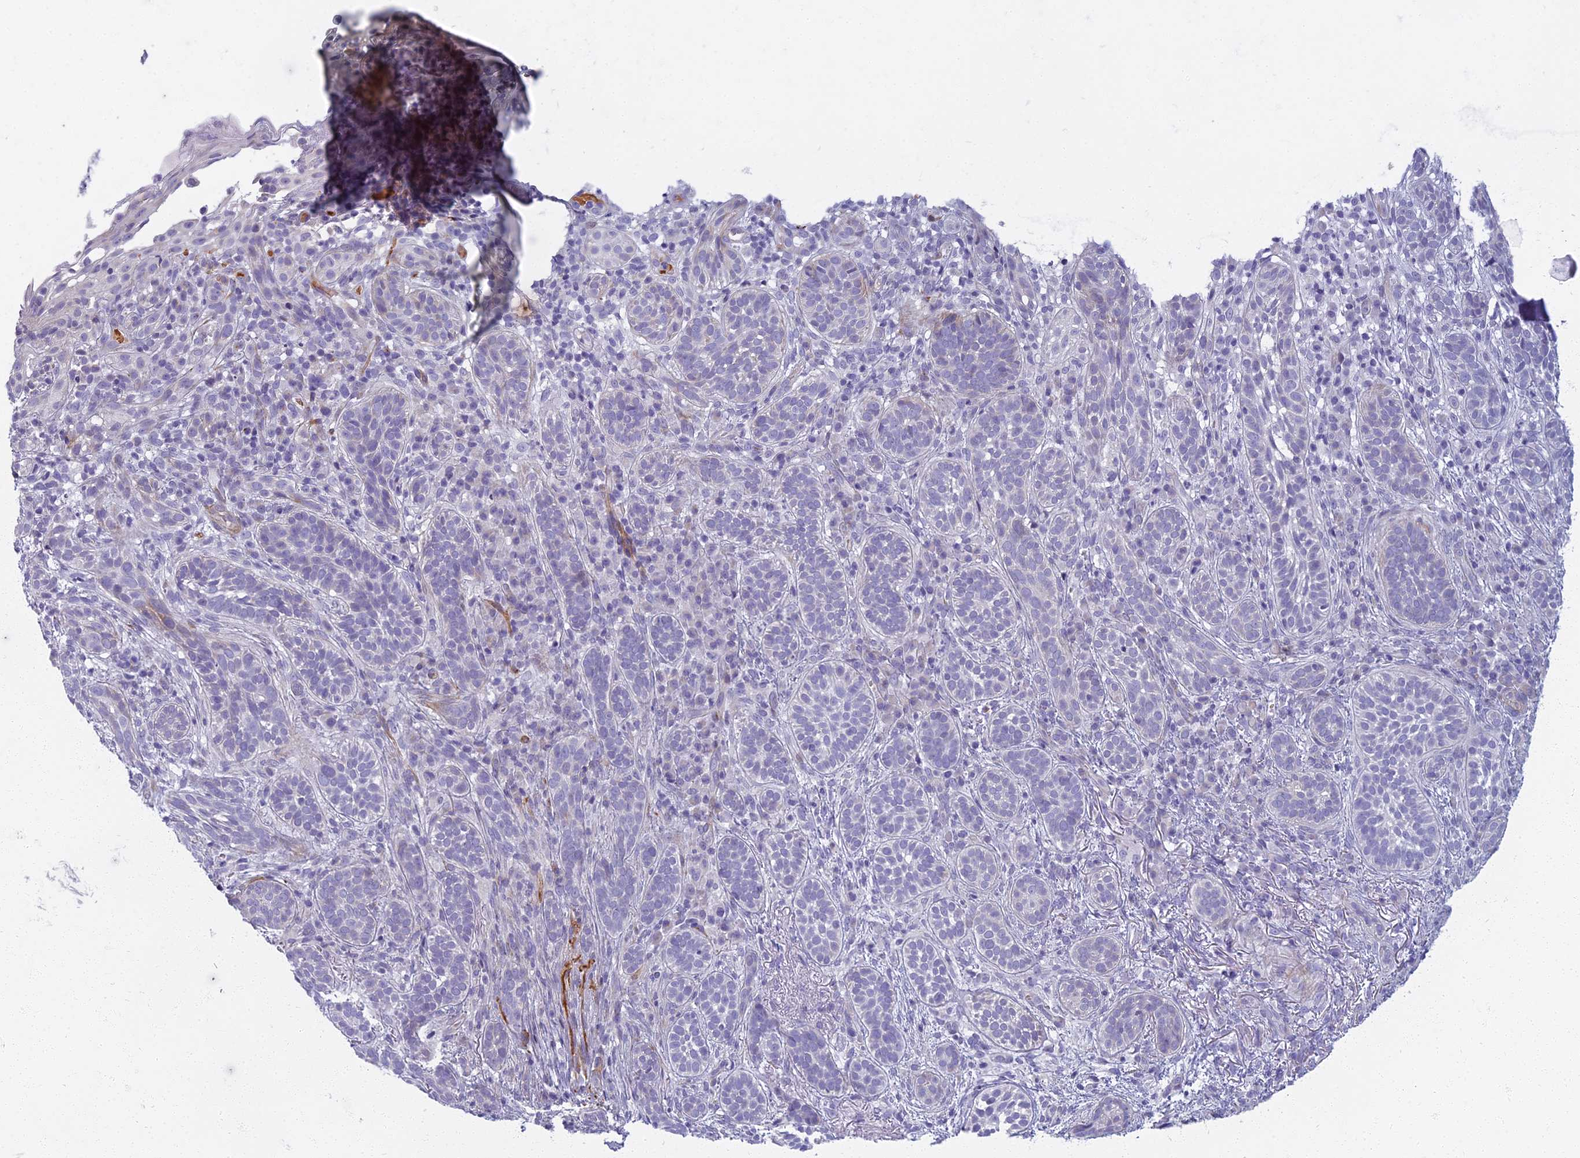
{"staining": {"intensity": "negative", "quantity": "none", "location": "none"}, "tissue": "skin cancer", "cell_type": "Tumor cells", "image_type": "cancer", "snomed": [{"axis": "morphology", "description": "Basal cell carcinoma"}, {"axis": "topography", "description": "Skin"}], "caption": "High power microscopy photomicrograph of an IHC image of skin cancer (basal cell carcinoma), revealing no significant positivity in tumor cells.", "gene": "ARL15", "patient": {"sex": "male", "age": 71}}